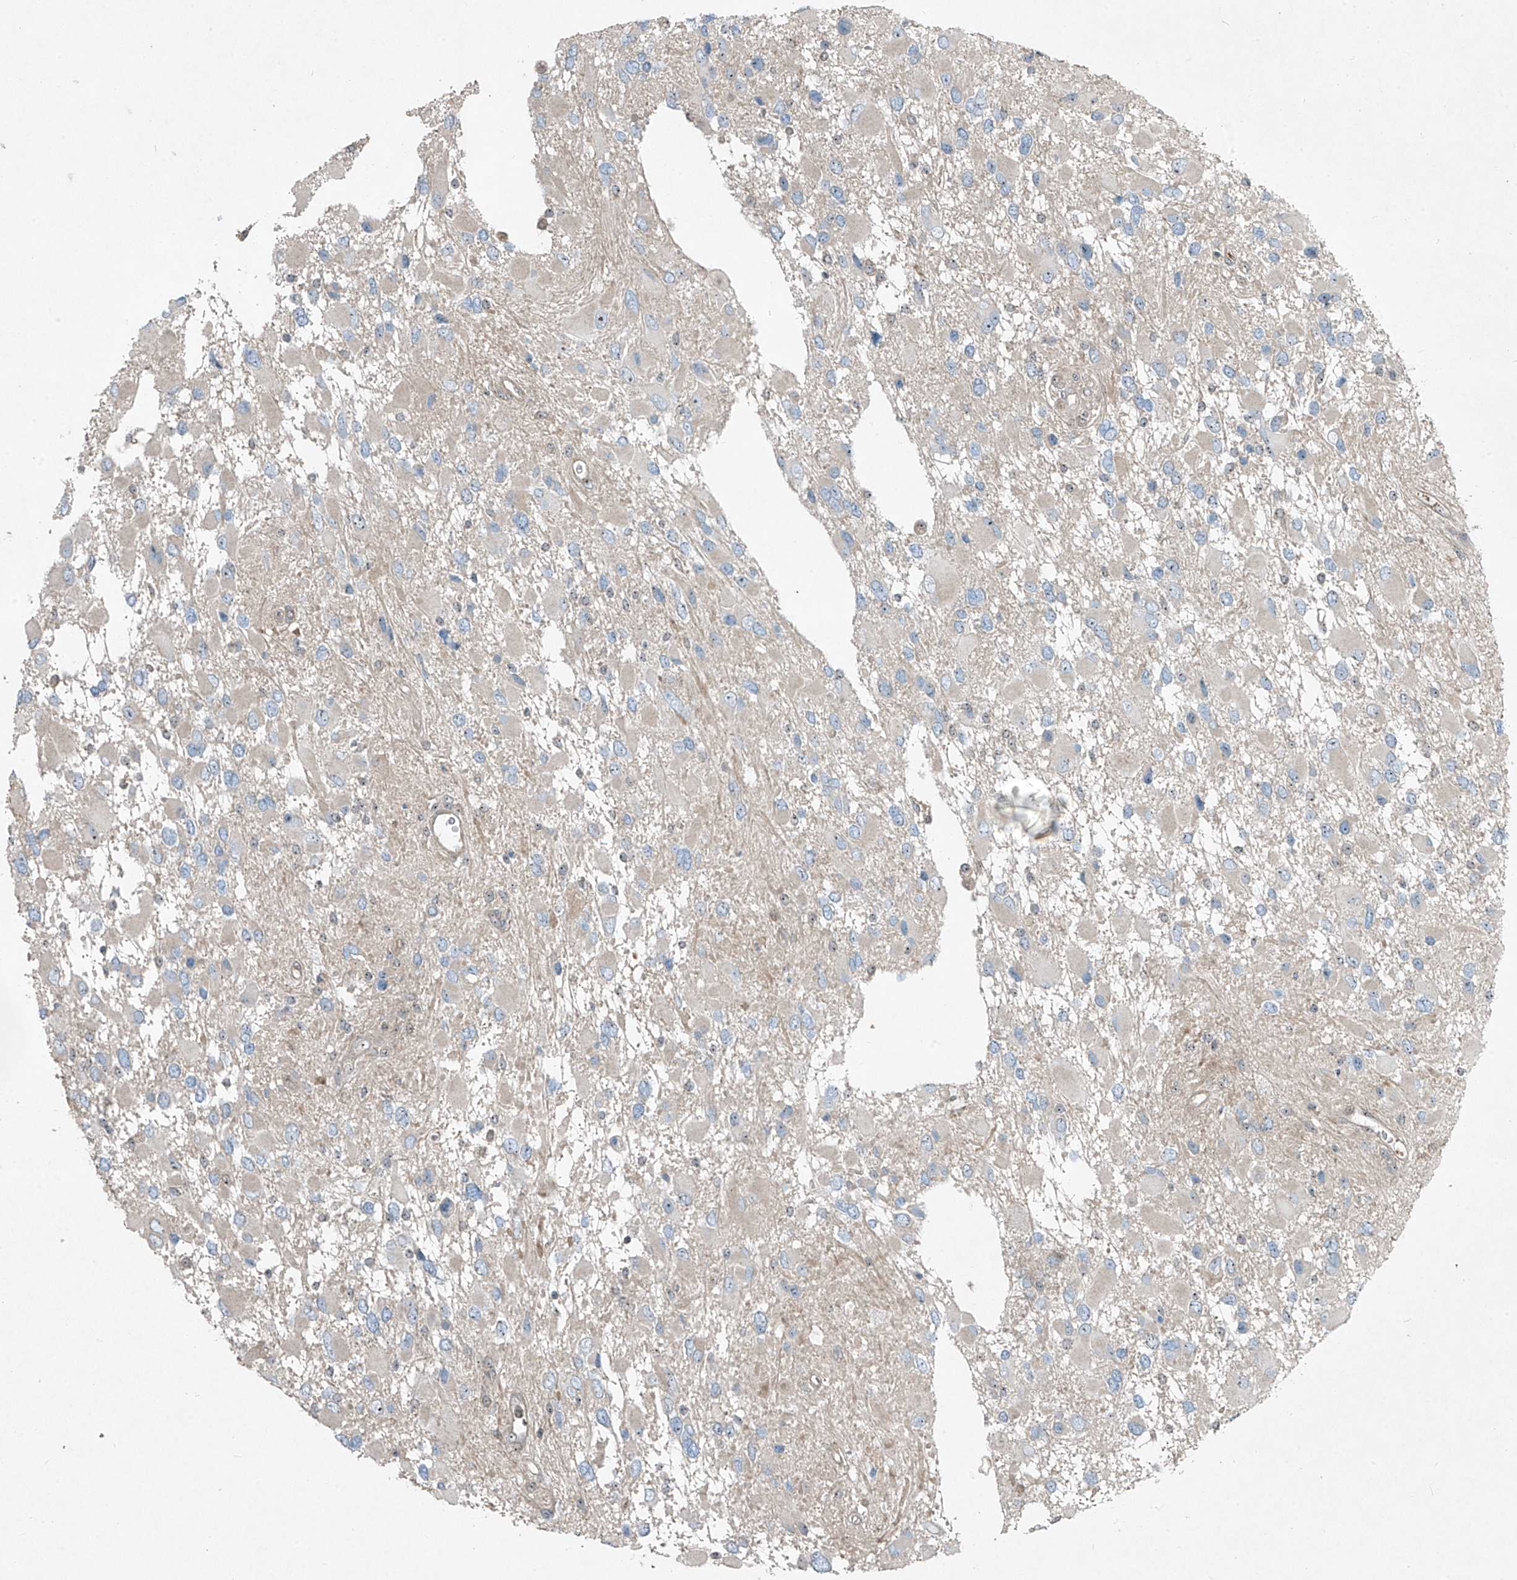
{"staining": {"intensity": "negative", "quantity": "none", "location": "none"}, "tissue": "glioma", "cell_type": "Tumor cells", "image_type": "cancer", "snomed": [{"axis": "morphology", "description": "Glioma, malignant, High grade"}, {"axis": "topography", "description": "Brain"}], "caption": "DAB (3,3'-diaminobenzidine) immunohistochemical staining of human glioma exhibits no significant expression in tumor cells.", "gene": "PPCS", "patient": {"sex": "male", "age": 53}}